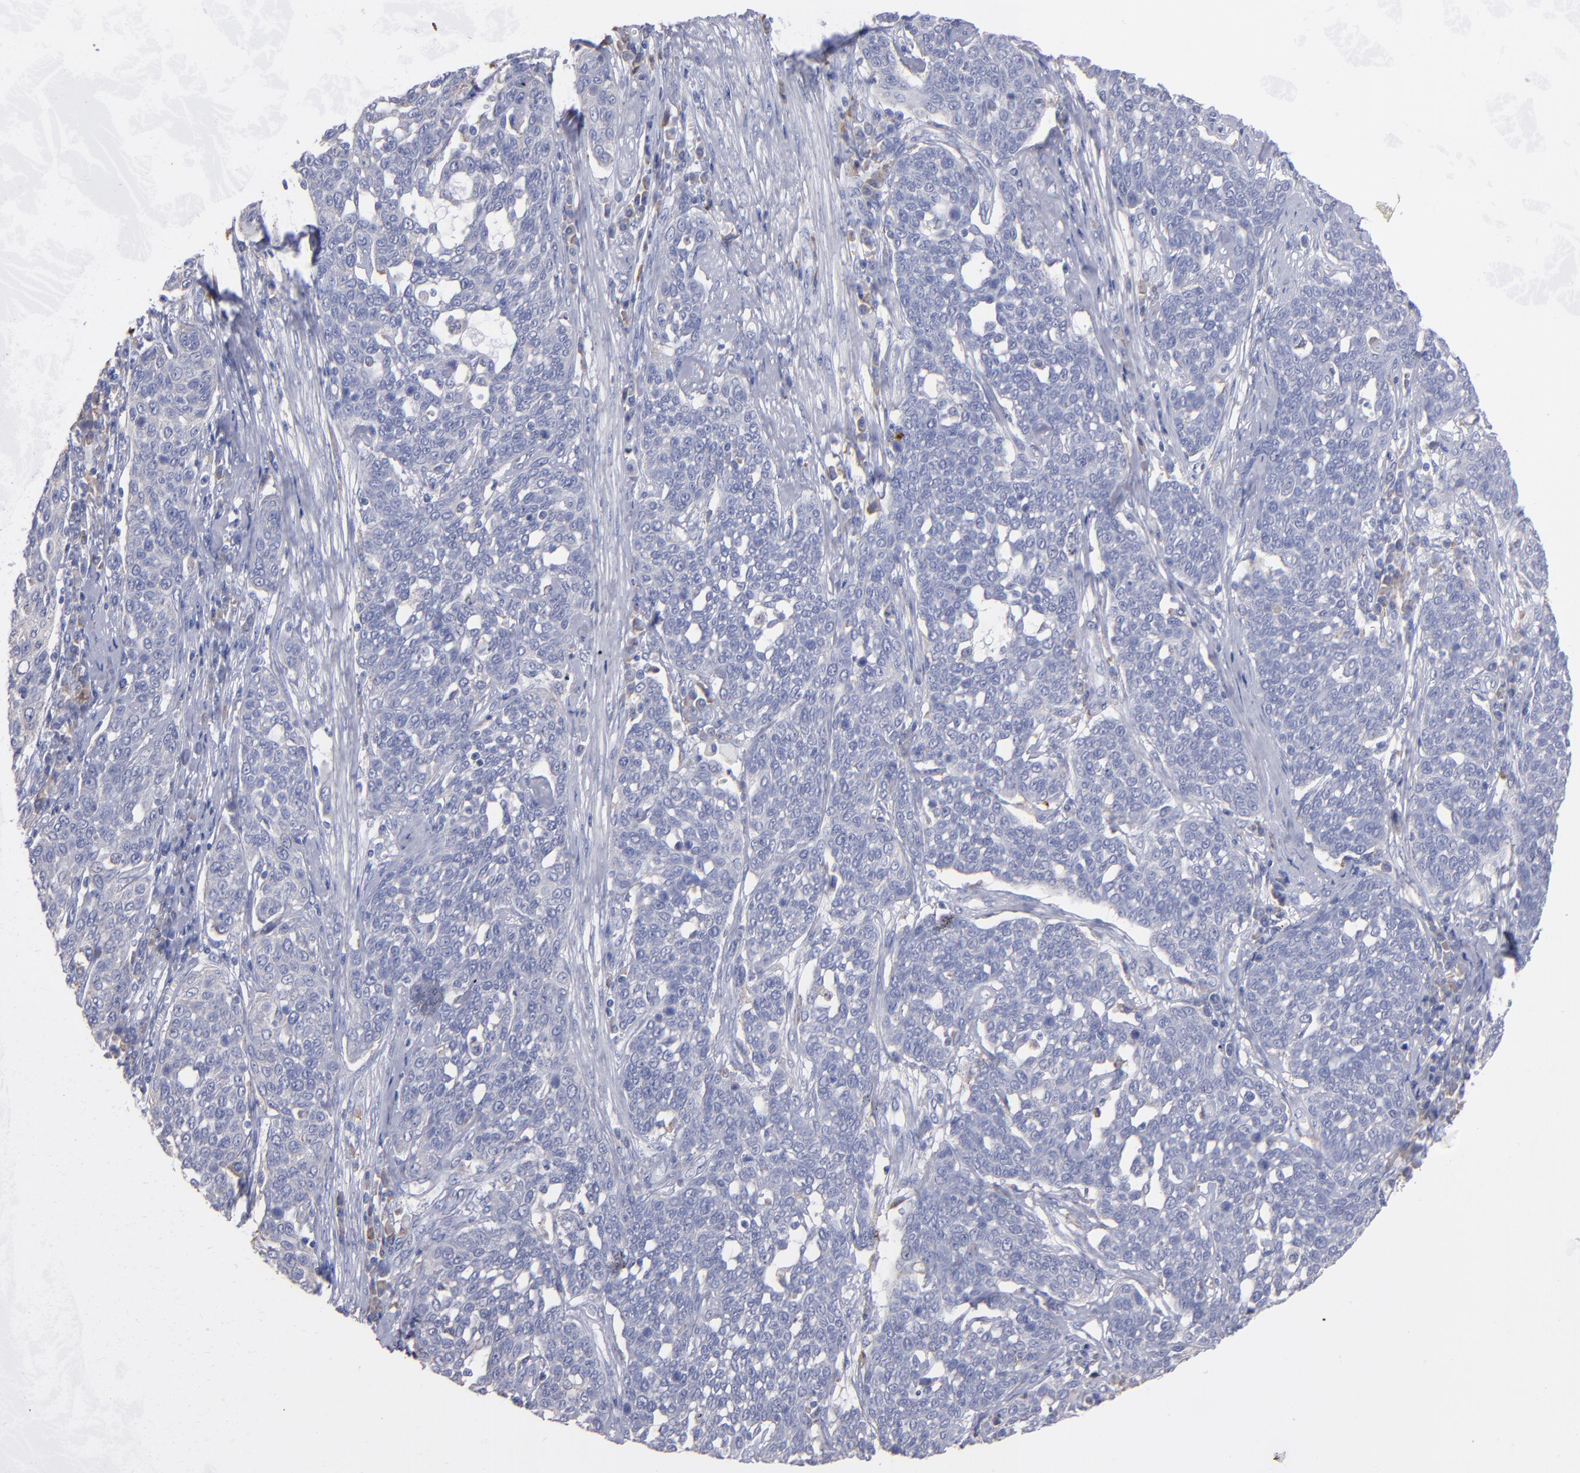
{"staining": {"intensity": "negative", "quantity": "none", "location": "none"}, "tissue": "cervical cancer", "cell_type": "Tumor cells", "image_type": "cancer", "snomed": [{"axis": "morphology", "description": "Squamous cell carcinoma, NOS"}, {"axis": "topography", "description": "Cervix"}], "caption": "Squamous cell carcinoma (cervical) stained for a protein using IHC demonstrates no expression tumor cells.", "gene": "MFGE8", "patient": {"sex": "female", "age": 34}}